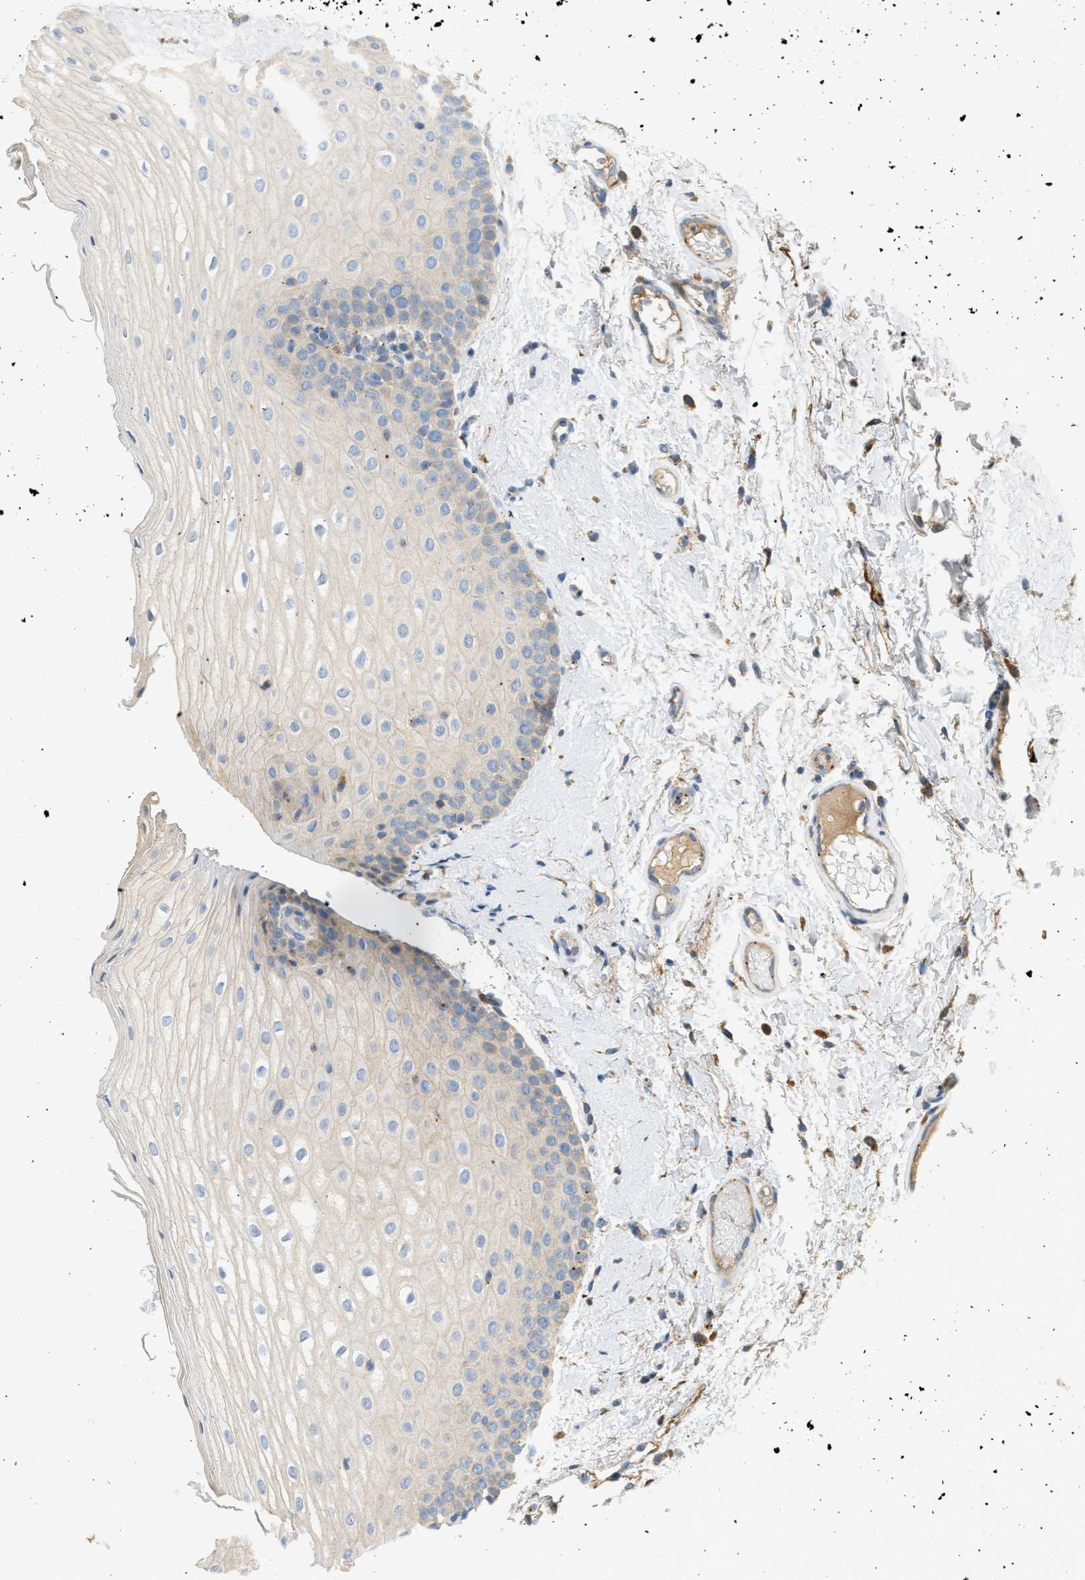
{"staining": {"intensity": "weak", "quantity": ">75%", "location": "cytoplasmic/membranous"}, "tissue": "oral mucosa", "cell_type": "Squamous epithelial cells", "image_type": "normal", "snomed": [{"axis": "morphology", "description": "Normal tissue, NOS"}, {"axis": "topography", "description": "Skin"}, {"axis": "topography", "description": "Oral tissue"}], "caption": "Oral mucosa stained with a brown dye exhibits weak cytoplasmic/membranous positive expression in about >75% of squamous epithelial cells.", "gene": "ENTHD1", "patient": {"sex": "male", "age": 84}}